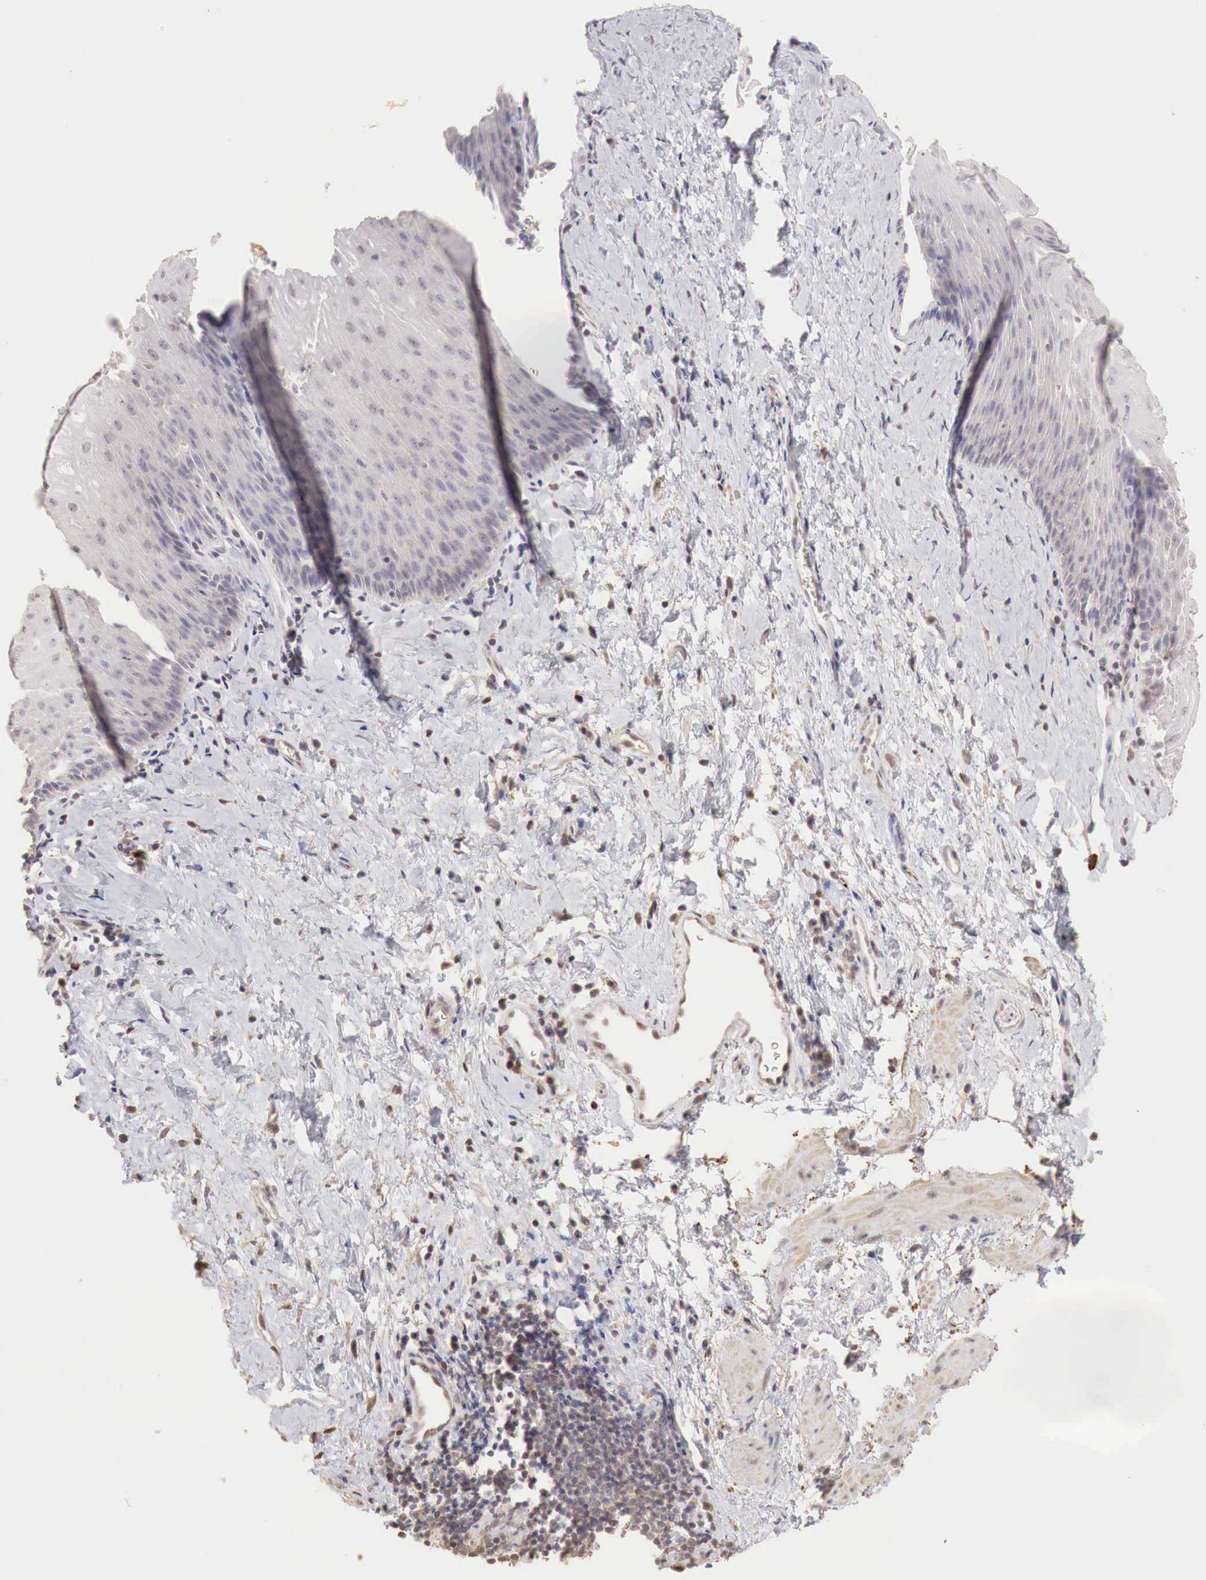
{"staining": {"intensity": "negative", "quantity": "none", "location": "none"}, "tissue": "esophagus", "cell_type": "Squamous epithelial cells", "image_type": "normal", "snomed": [{"axis": "morphology", "description": "Normal tissue, NOS"}, {"axis": "topography", "description": "Esophagus"}], "caption": "A high-resolution micrograph shows IHC staining of benign esophagus, which exhibits no significant positivity in squamous epithelial cells.", "gene": "TBC1D9", "patient": {"sex": "female", "age": 61}}